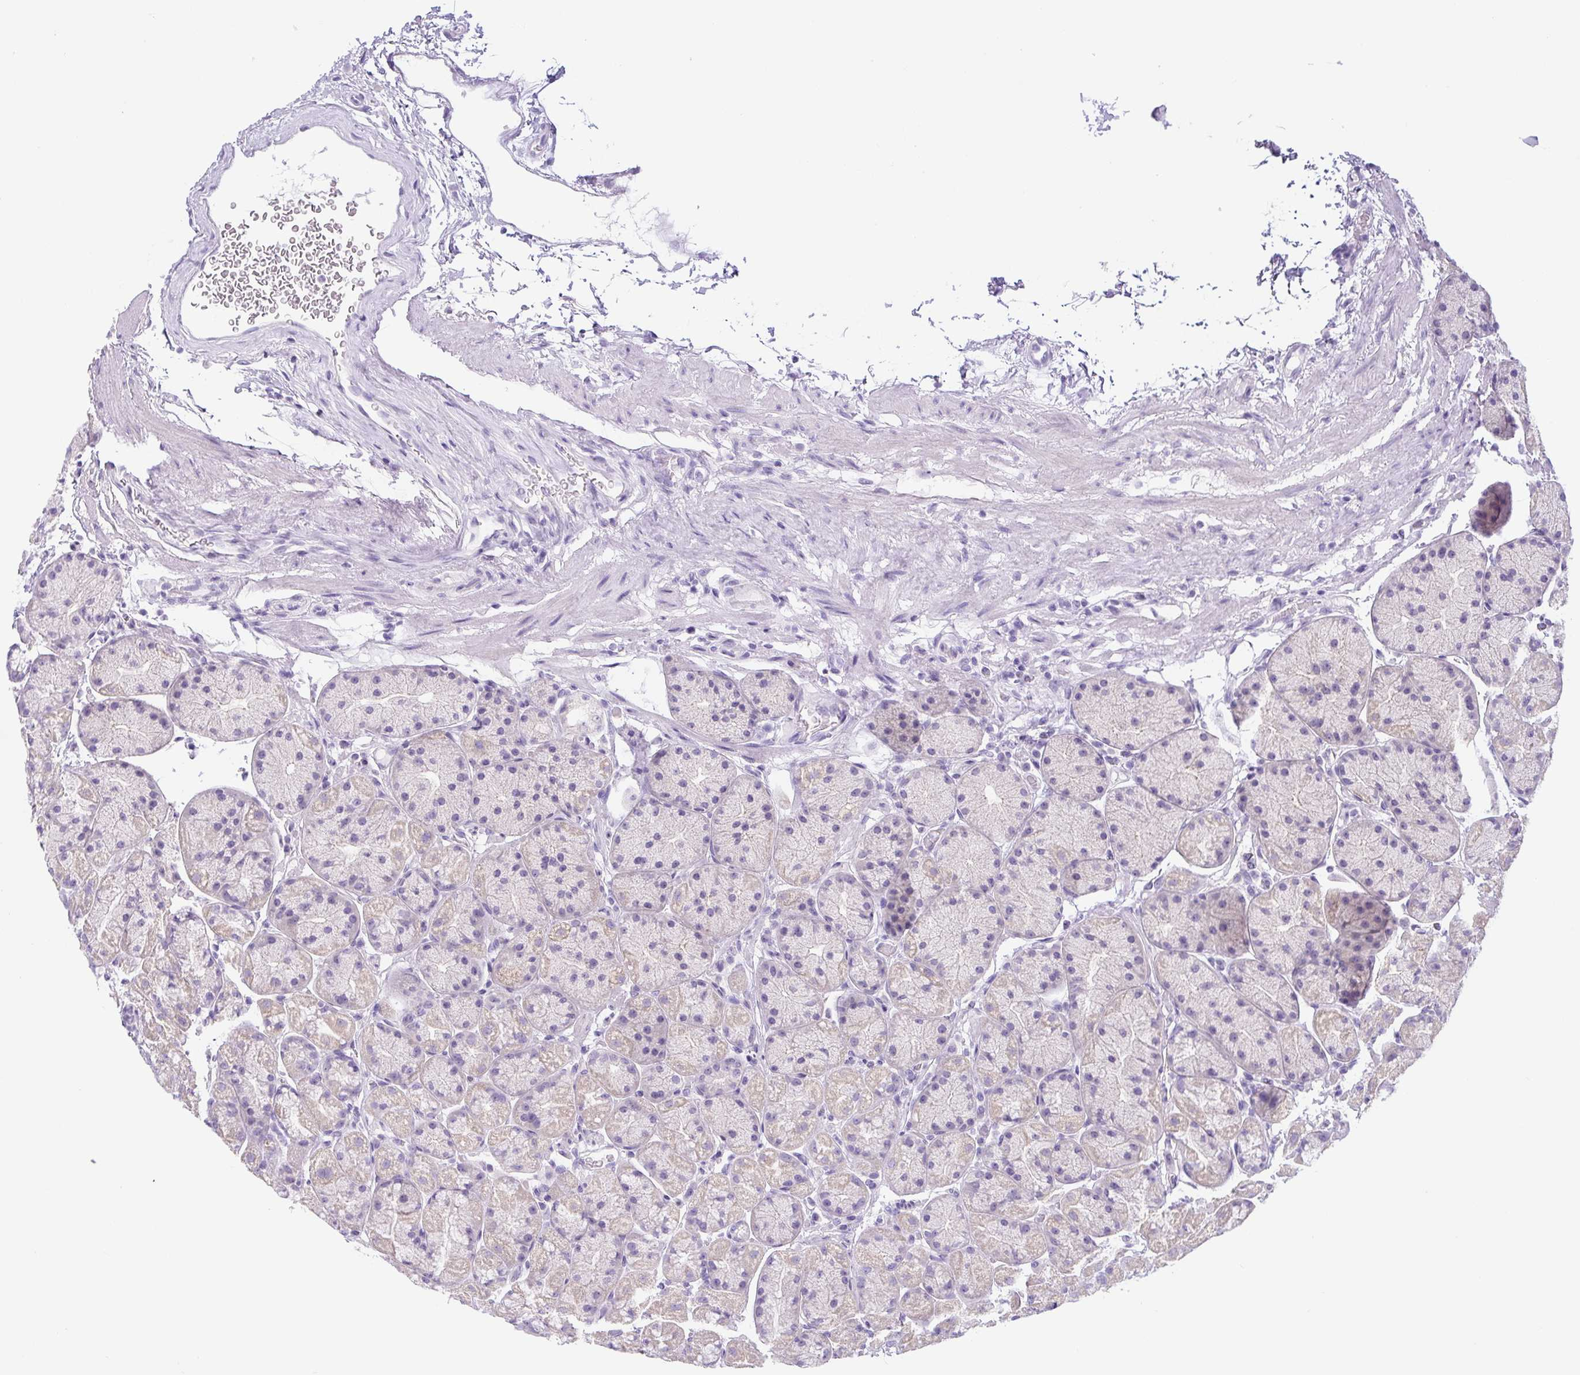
{"staining": {"intensity": "weak", "quantity": "25%-75%", "location": "cytoplasmic/membranous"}, "tissue": "stomach", "cell_type": "Glandular cells", "image_type": "normal", "snomed": [{"axis": "morphology", "description": "Normal tissue, NOS"}, {"axis": "topography", "description": "Stomach, lower"}], "caption": "Benign stomach reveals weak cytoplasmic/membranous expression in about 25%-75% of glandular cells, visualized by immunohistochemistry. (IHC, brightfield microscopy, high magnification).", "gene": "UBL3", "patient": {"sex": "male", "age": 67}}